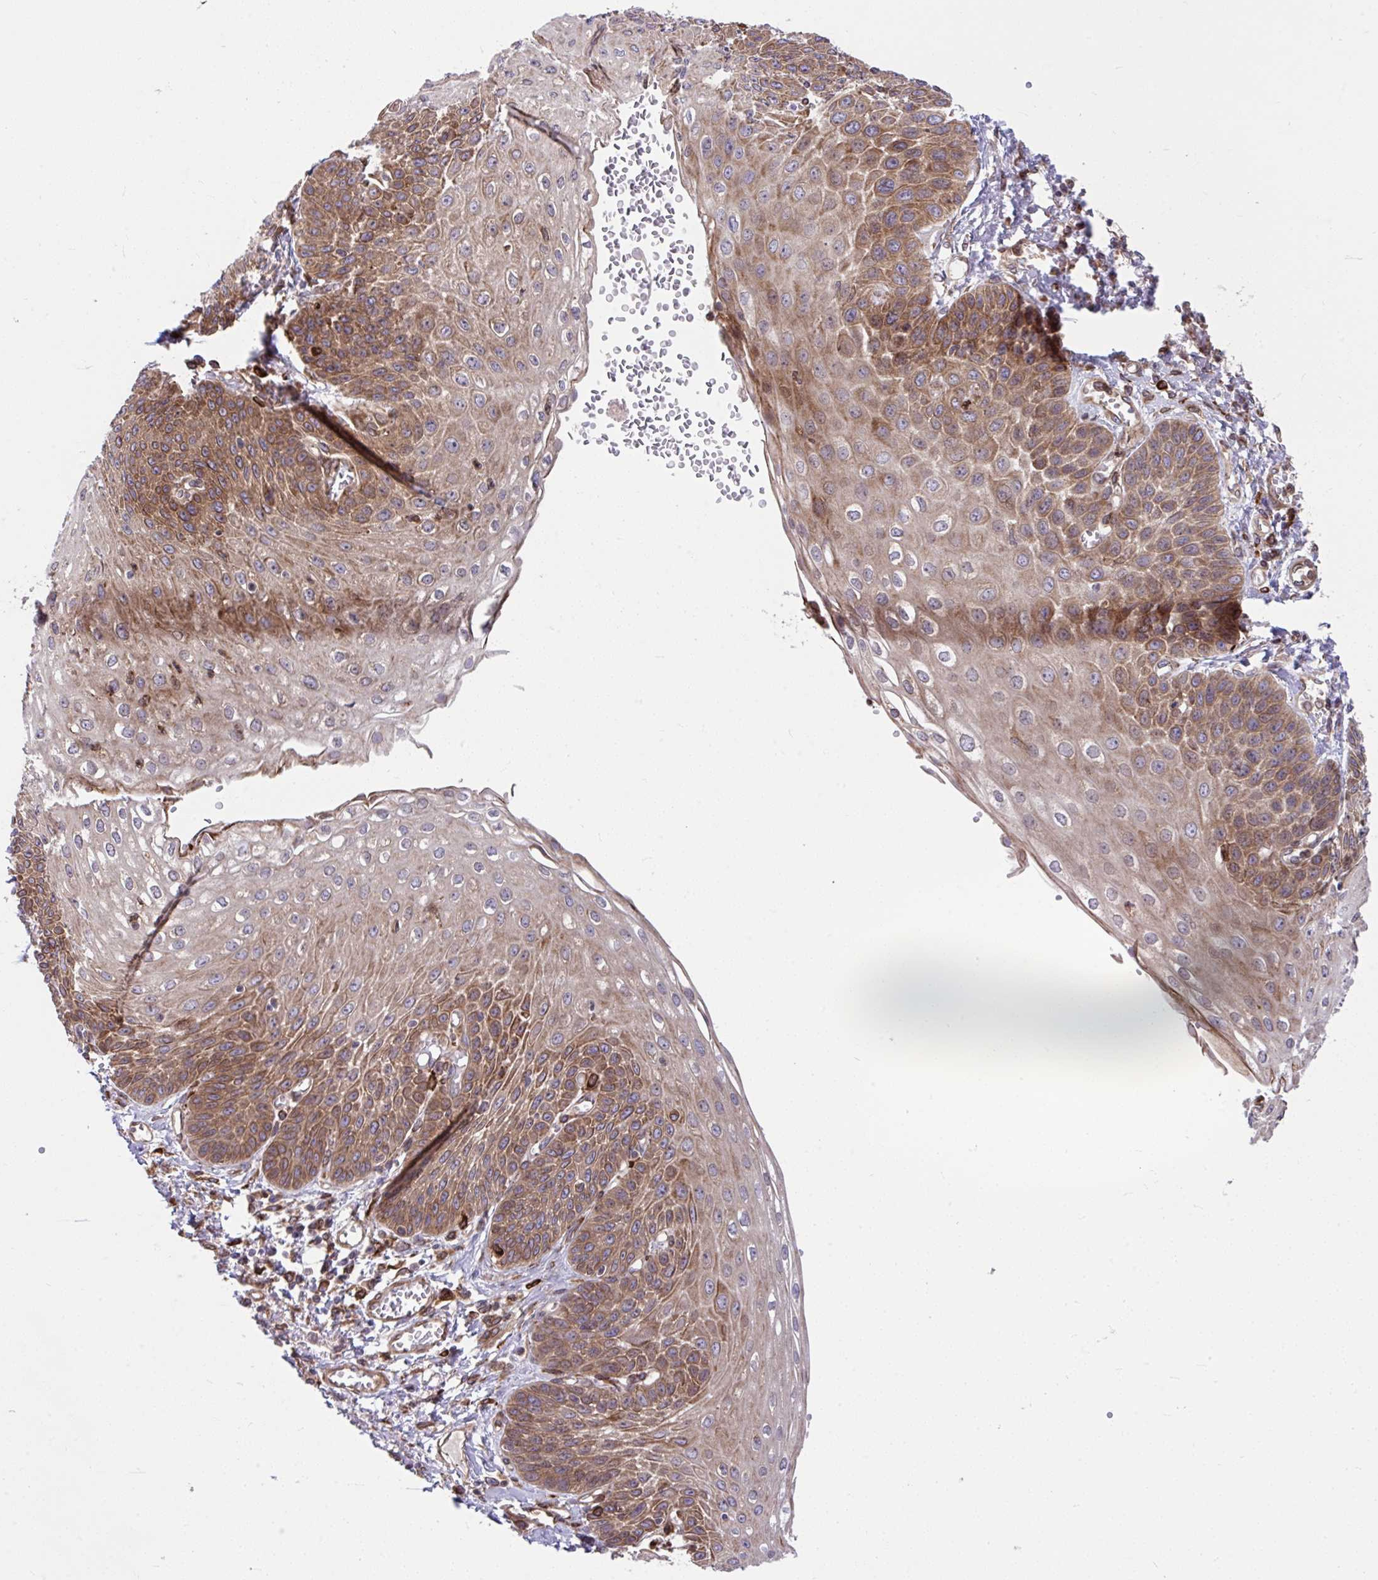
{"staining": {"intensity": "moderate", "quantity": "25%-75%", "location": "cytoplasmic/membranous"}, "tissue": "esophagus", "cell_type": "Squamous epithelial cells", "image_type": "normal", "snomed": [{"axis": "morphology", "description": "Normal tissue, NOS"}, {"axis": "morphology", "description": "Adenocarcinoma, NOS"}, {"axis": "topography", "description": "Esophagus"}], "caption": "This is a micrograph of immunohistochemistry (IHC) staining of normal esophagus, which shows moderate positivity in the cytoplasmic/membranous of squamous epithelial cells.", "gene": "STIM2", "patient": {"sex": "male", "age": 81}}